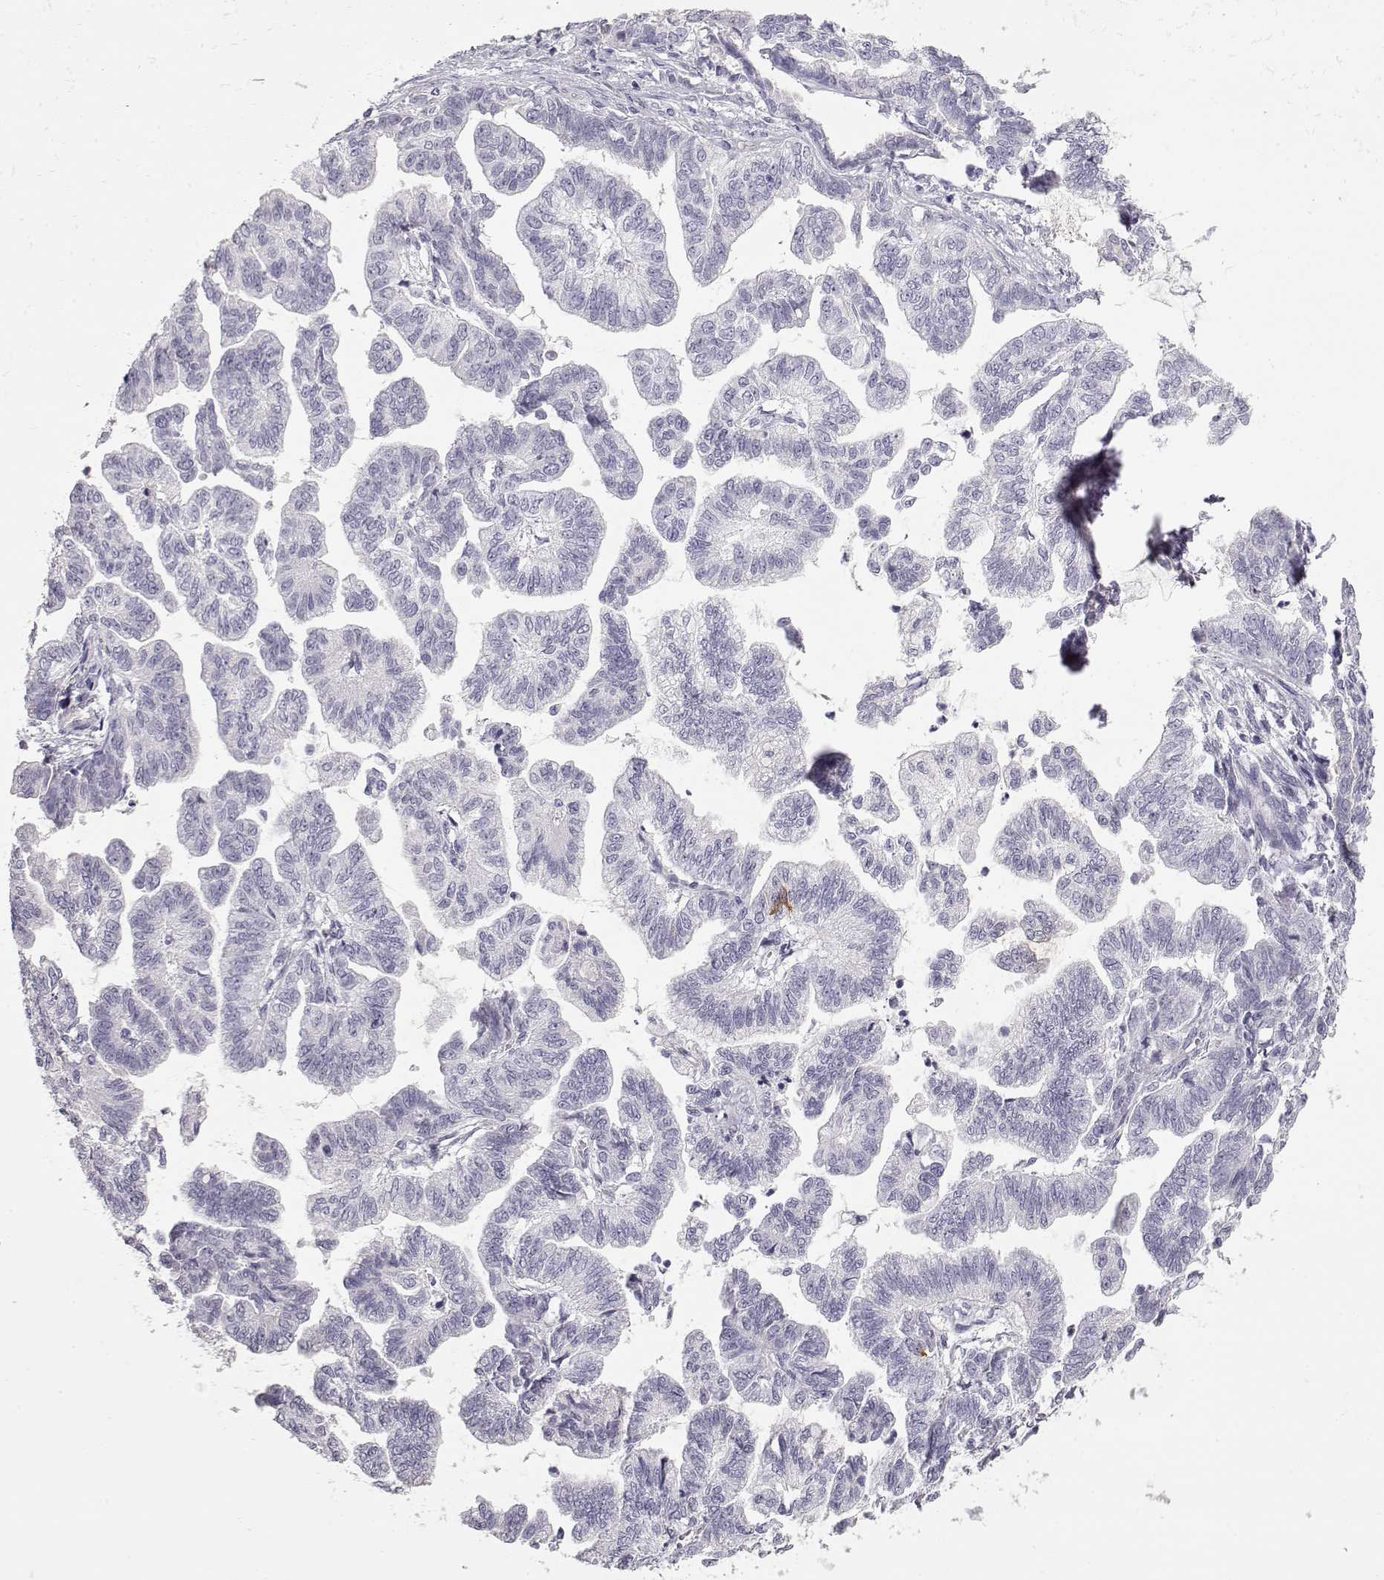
{"staining": {"intensity": "negative", "quantity": "none", "location": "none"}, "tissue": "stomach cancer", "cell_type": "Tumor cells", "image_type": "cancer", "snomed": [{"axis": "morphology", "description": "Adenocarcinoma, NOS"}, {"axis": "topography", "description": "Stomach"}], "caption": "Immunohistochemistry (IHC) image of adenocarcinoma (stomach) stained for a protein (brown), which displays no positivity in tumor cells.", "gene": "SLC18A1", "patient": {"sex": "male", "age": 83}}